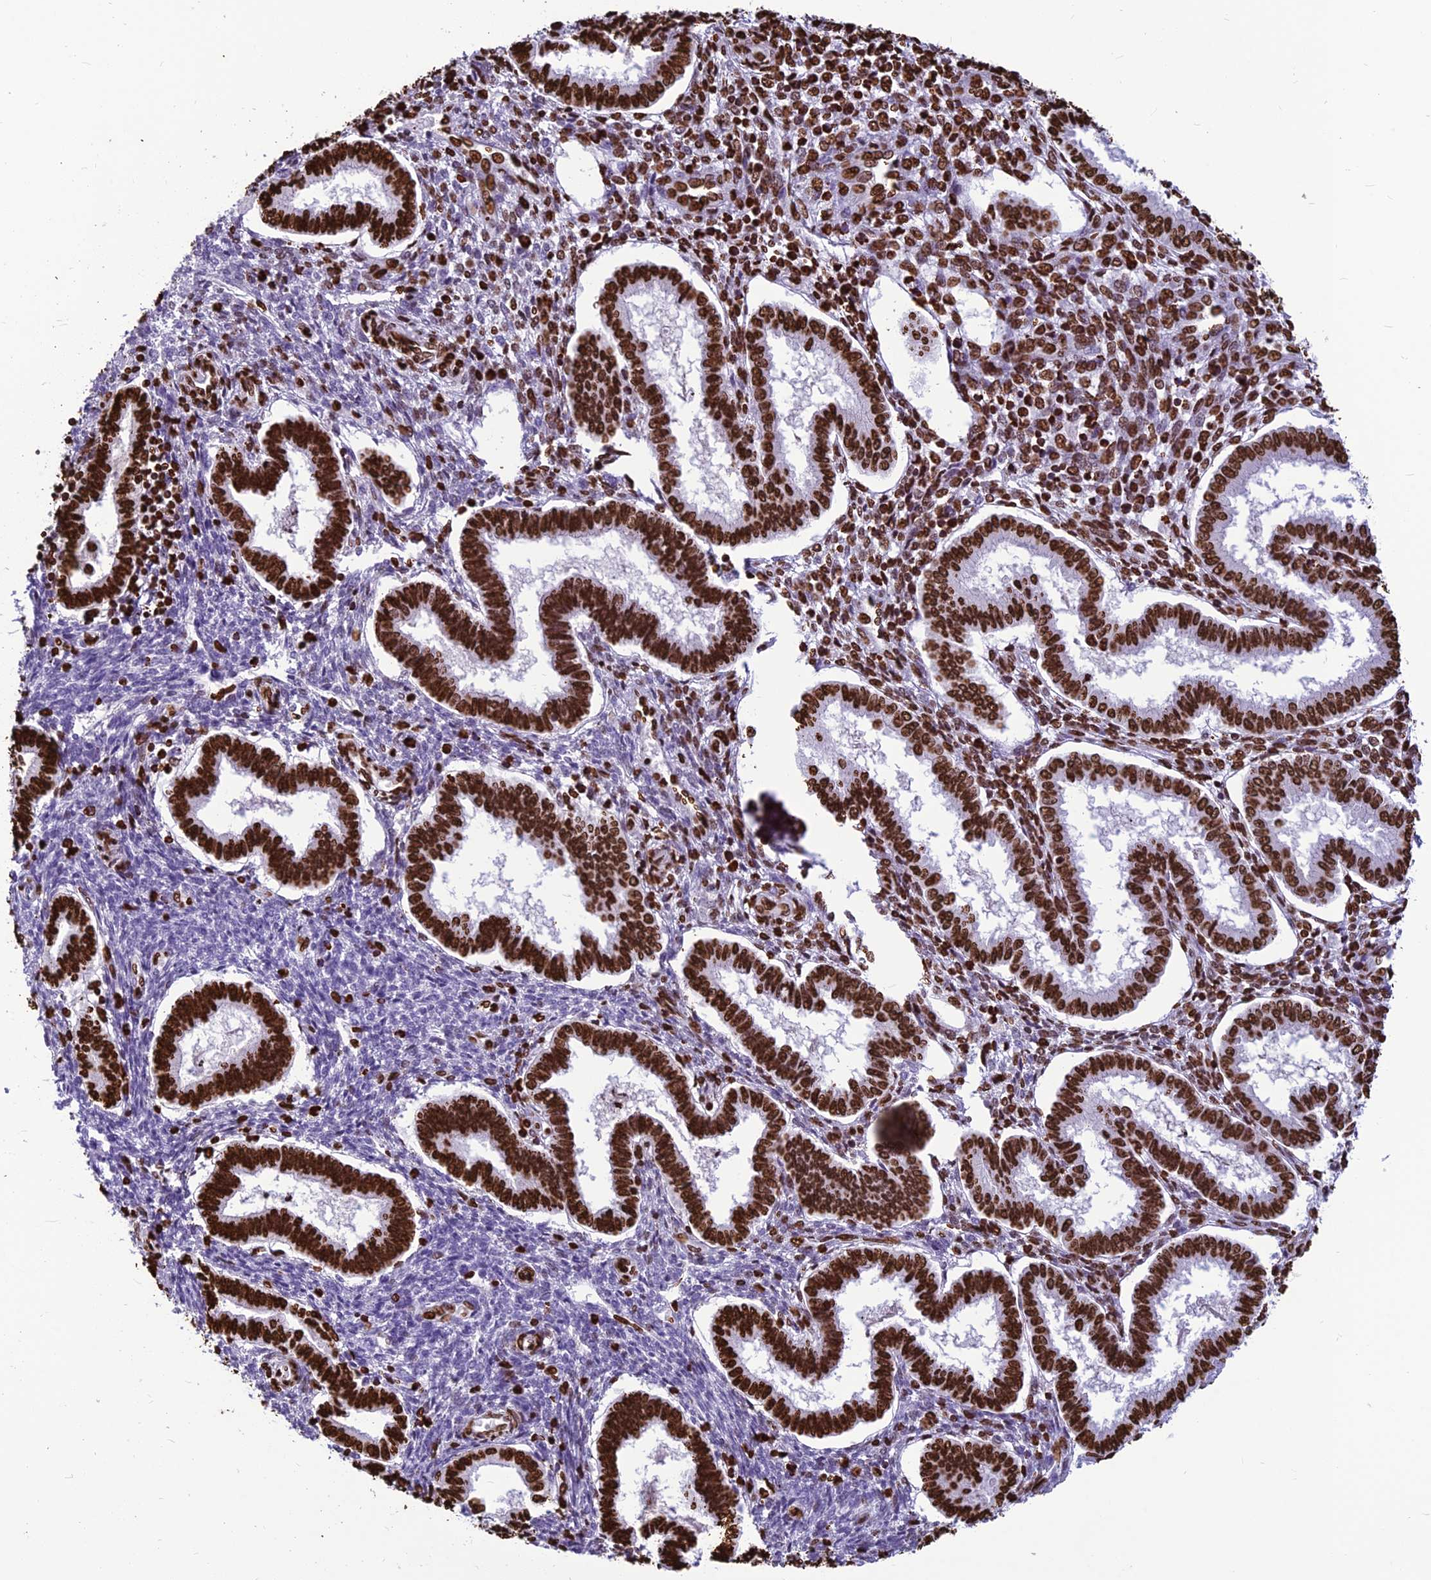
{"staining": {"intensity": "strong", "quantity": ">75%", "location": "nuclear"}, "tissue": "endometrium", "cell_type": "Cells in endometrial stroma", "image_type": "normal", "snomed": [{"axis": "morphology", "description": "Normal tissue, NOS"}, {"axis": "topography", "description": "Endometrium"}], "caption": "DAB (3,3'-diaminobenzidine) immunohistochemical staining of unremarkable human endometrium reveals strong nuclear protein expression in about >75% of cells in endometrial stroma. (Stains: DAB in brown, nuclei in blue, Microscopy: brightfield microscopy at high magnification).", "gene": "AKAP17A", "patient": {"sex": "female", "age": 24}}